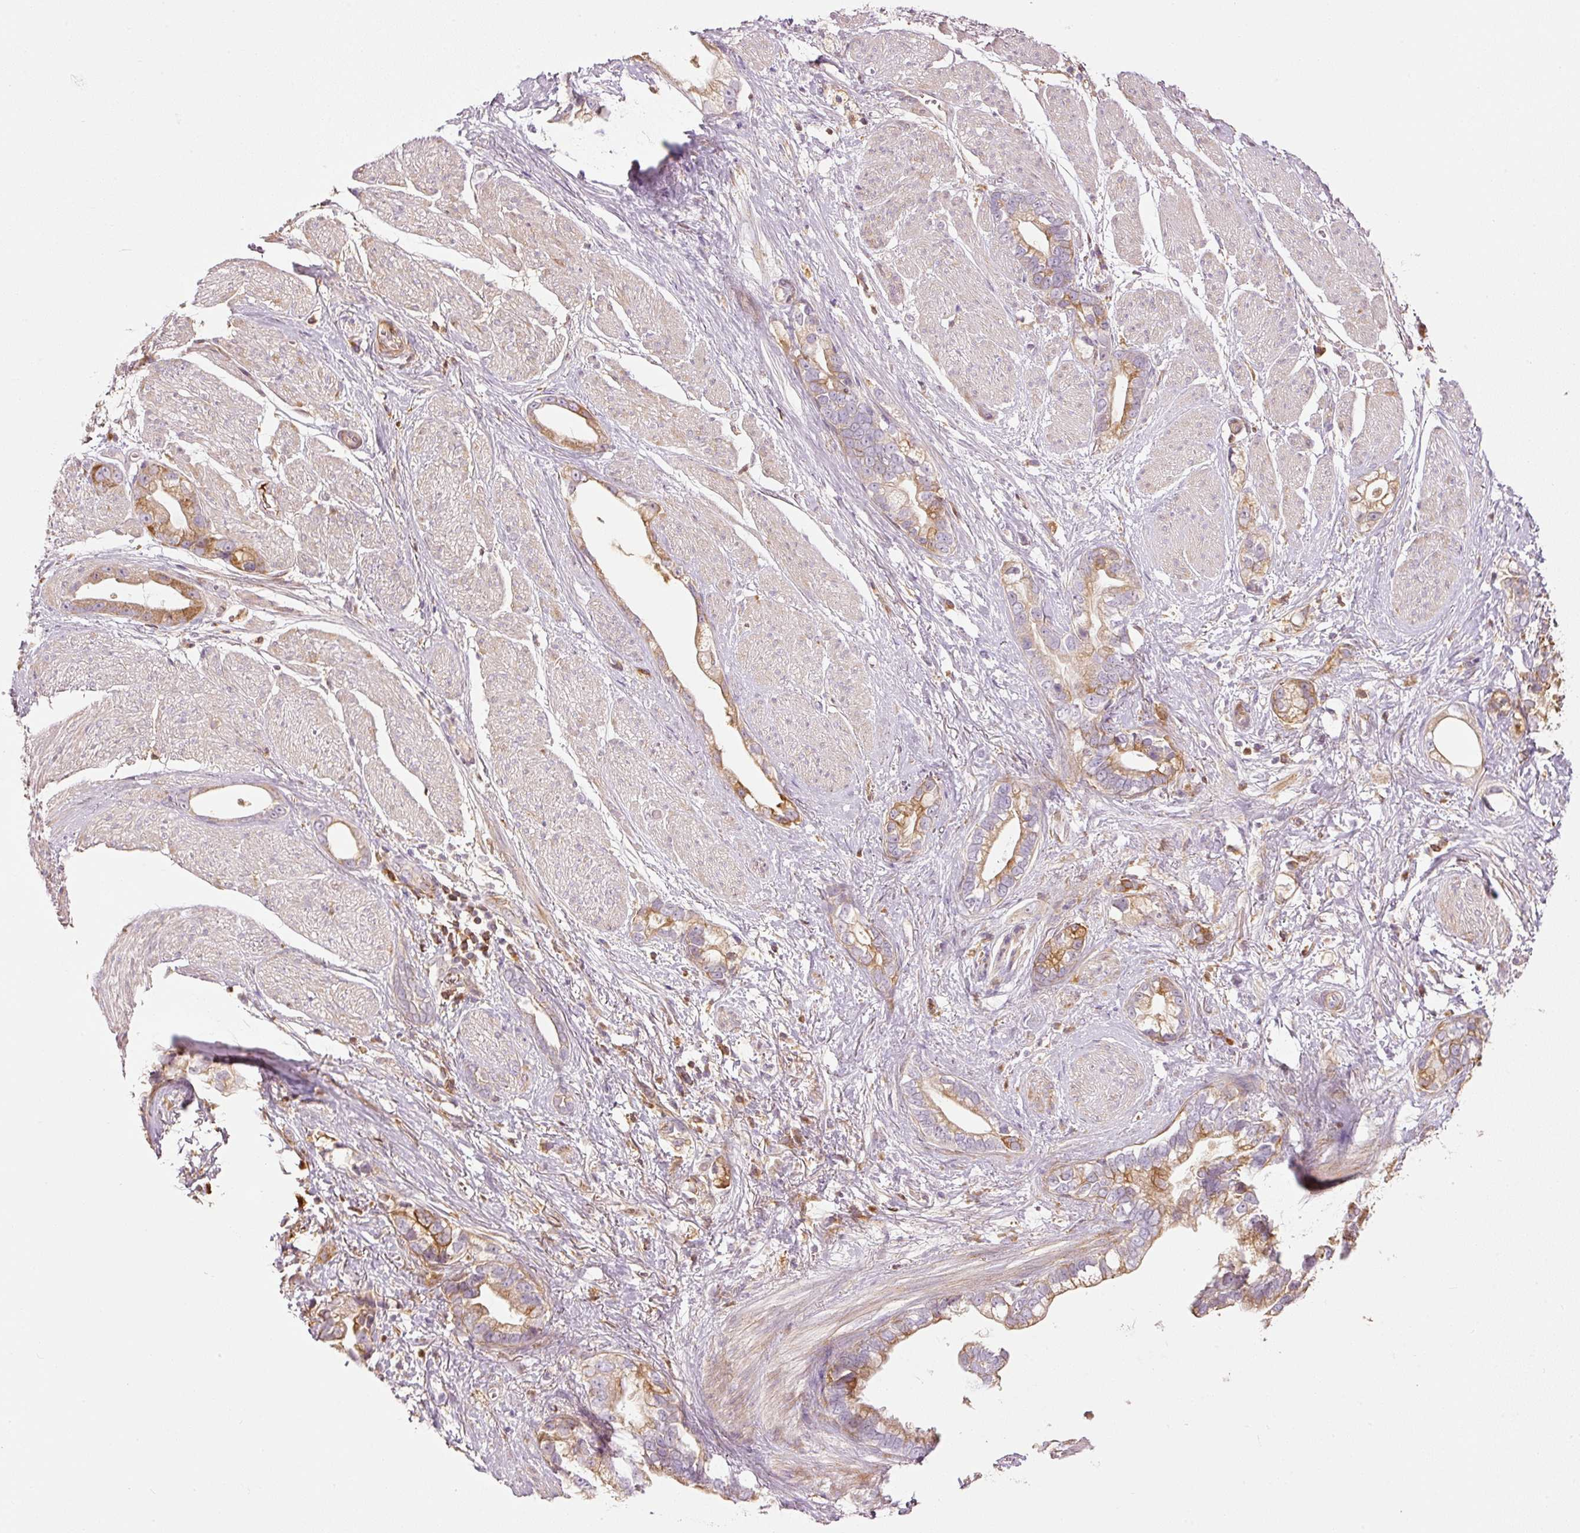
{"staining": {"intensity": "moderate", "quantity": ">75%", "location": "cytoplasmic/membranous"}, "tissue": "stomach cancer", "cell_type": "Tumor cells", "image_type": "cancer", "snomed": [{"axis": "morphology", "description": "Adenocarcinoma, NOS"}, {"axis": "topography", "description": "Stomach"}], "caption": "Protein expression analysis of stomach adenocarcinoma displays moderate cytoplasmic/membranous positivity in approximately >75% of tumor cells.", "gene": "SERPING1", "patient": {"sex": "male", "age": 55}}